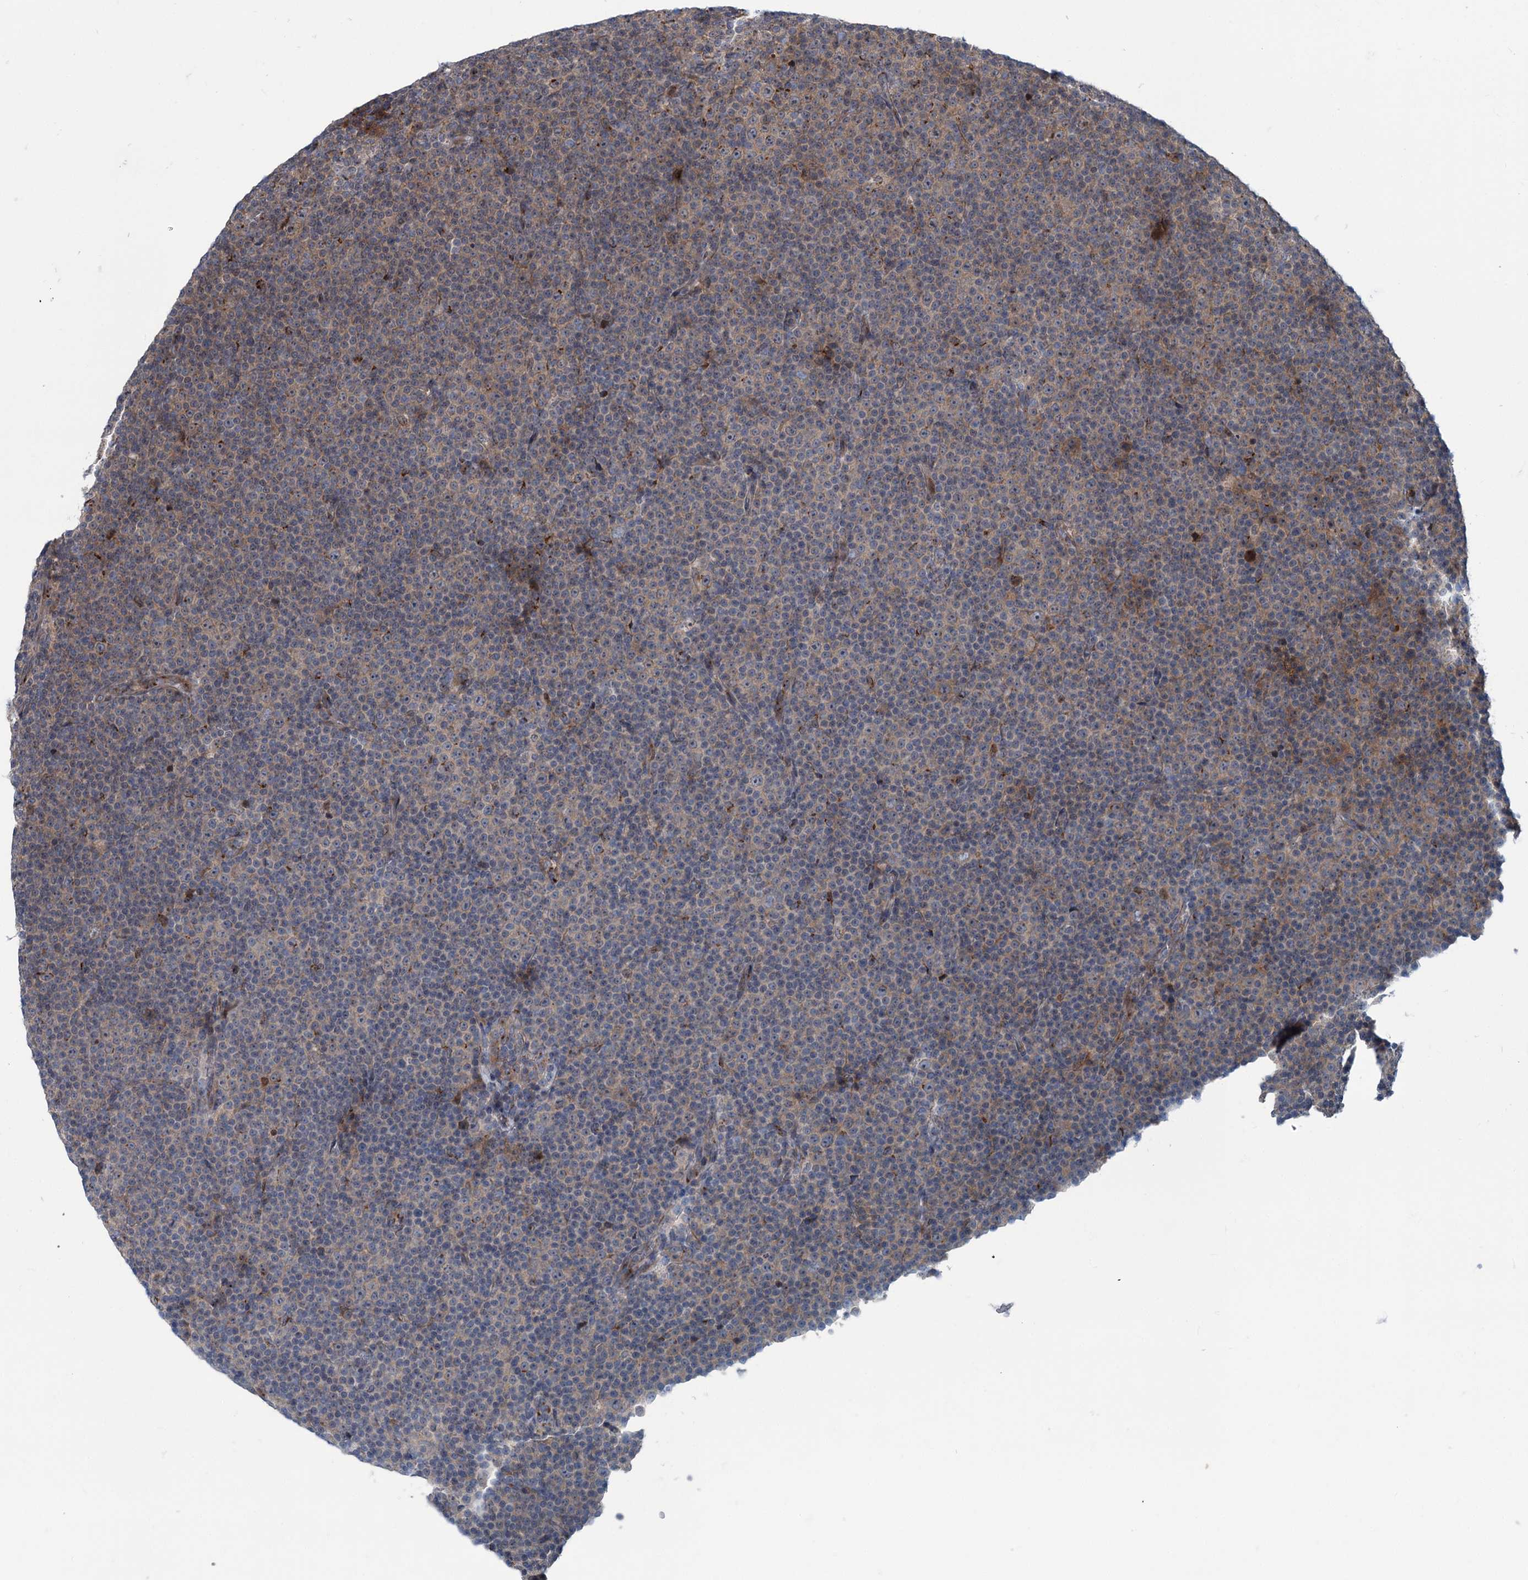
{"staining": {"intensity": "moderate", "quantity": "<25%", "location": "cytoplasmic/membranous"}, "tissue": "lymphoma", "cell_type": "Tumor cells", "image_type": "cancer", "snomed": [{"axis": "morphology", "description": "Malignant lymphoma, non-Hodgkin's type, Low grade"}, {"axis": "topography", "description": "Lymph node"}], "caption": "IHC (DAB) staining of lymphoma demonstrates moderate cytoplasmic/membranous protein expression in about <25% of tumor cells. Using DAB (brown) and hematoxylin (blue) stains, captured at high magnification using brightfield microscopy.", "gene": "ELP4", "patient": {"sex": "female", "age": 67}}